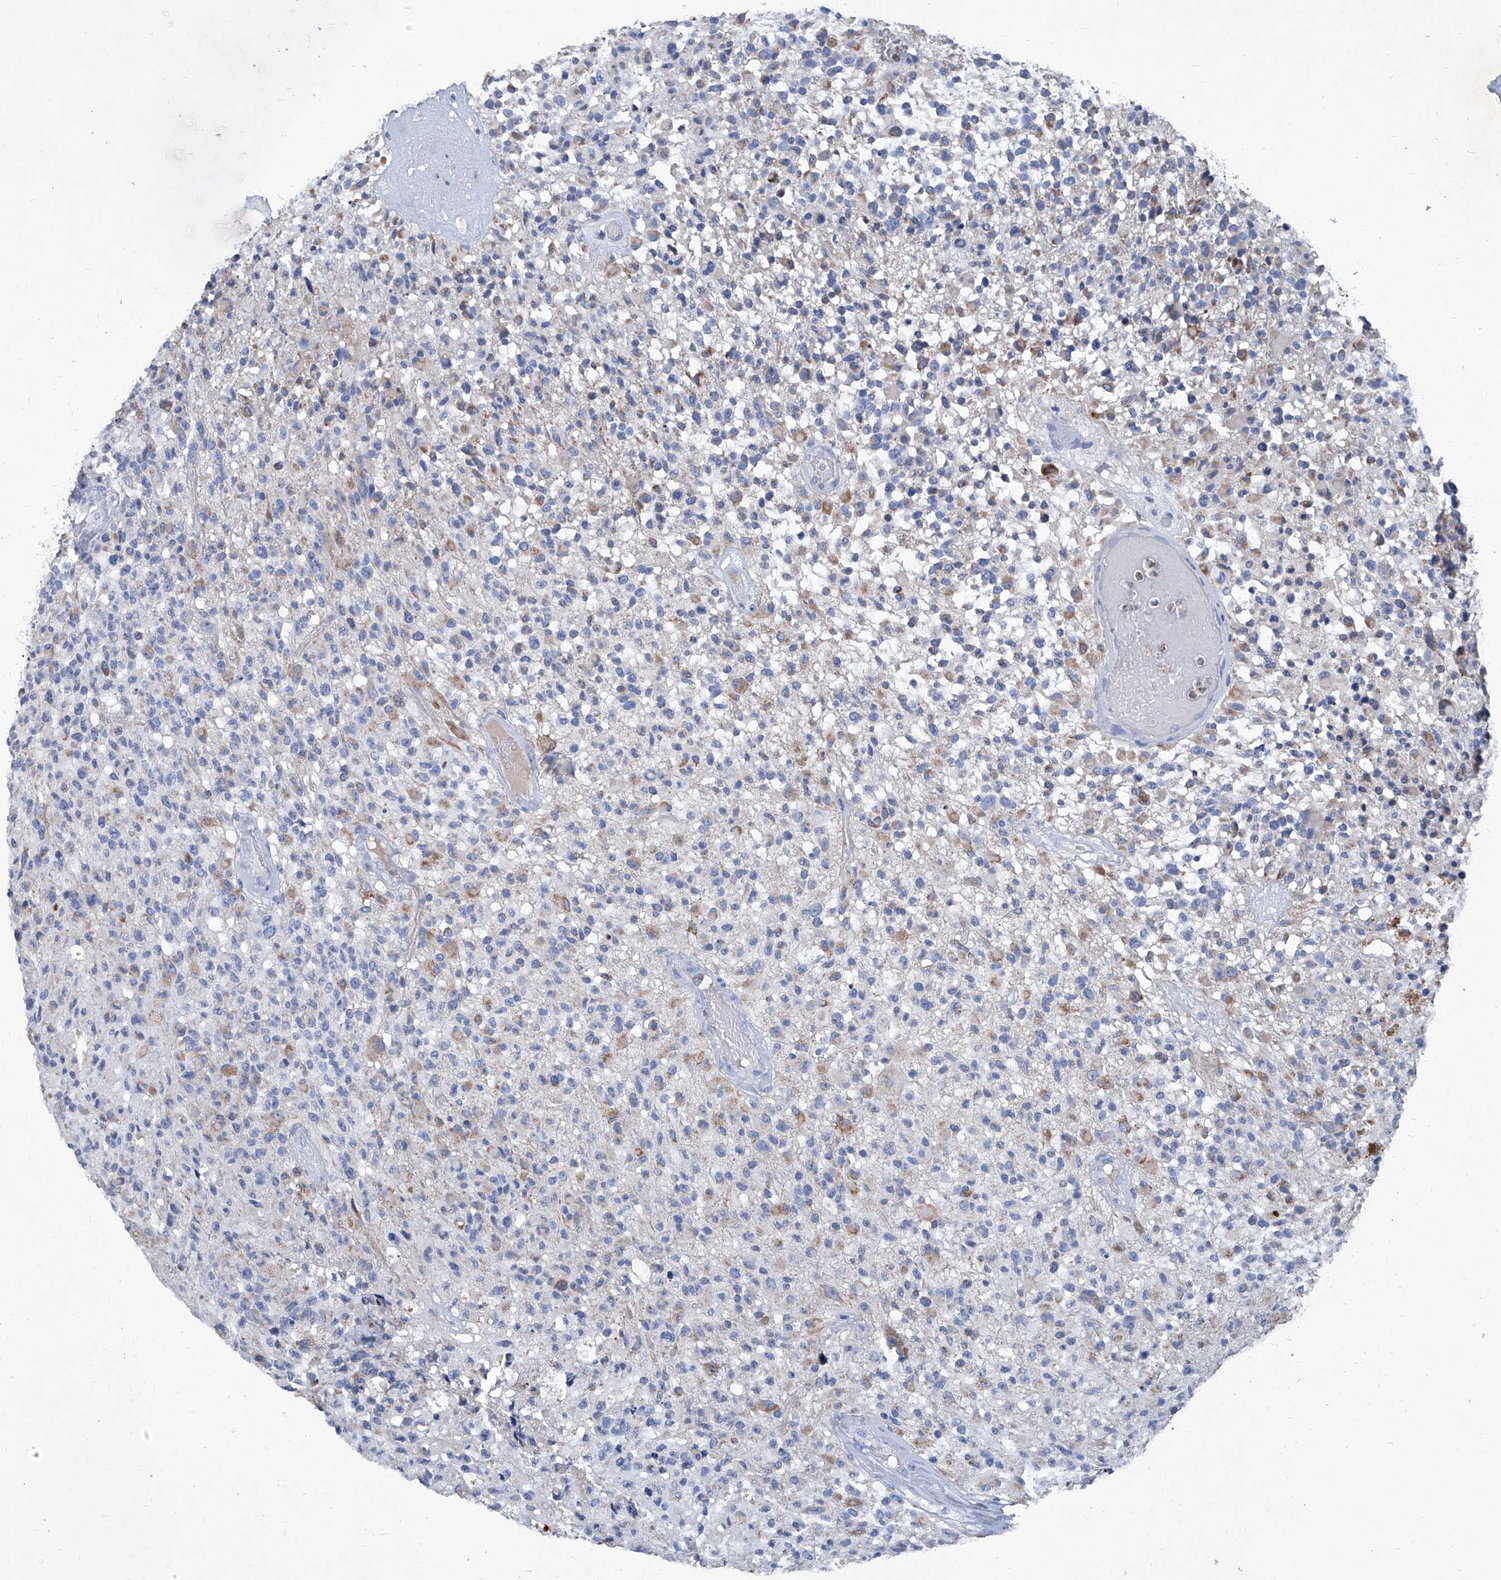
{"staining": {"intensity": "negative", "quantity": "none", "location": "none"}, "tissue": "glioma", "cell_type": "Tumor cells", "image_type": "cancer", "snomed": [{"axis": "morphology", "description": "Glioma, malignant, High grade"}, {"axis": "morphology", "description": "Glioblastoma, NOS"}, {"axis": "topography", "description": "Brain"}], "caption": "Histopathology image shows no significant protein staining in tumor cells of malignant high-grade glioma. (DAB immunohistochemistry visualized using brightfield microscopy, high magnification).", "gene": "MTARC1", "patient": {"sex": "male", "age": 60}}